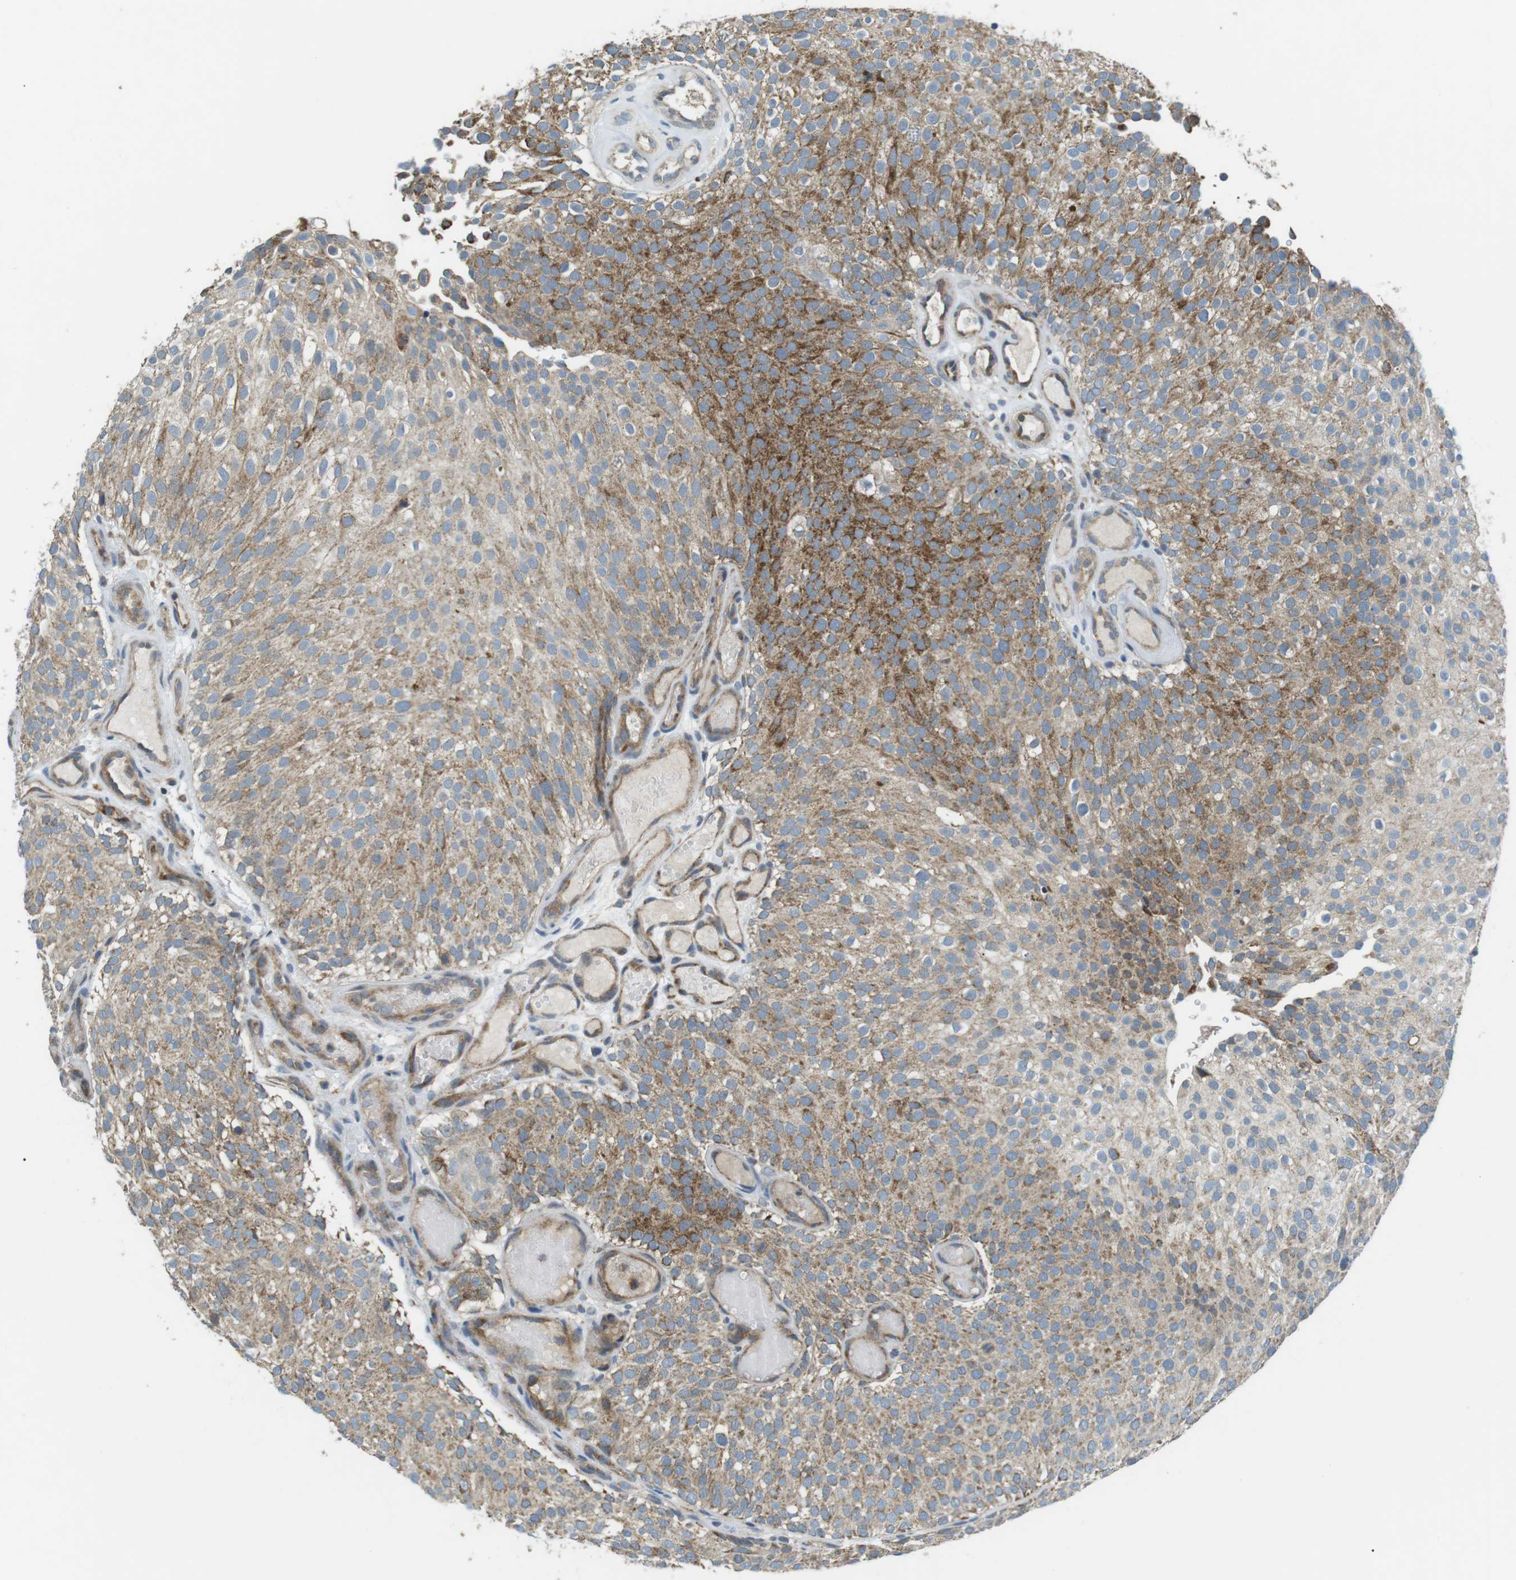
{"staining": {"intensity": "moderate", "quantity": ">75%", "location": "cytoplasmic/membranous"}, "tissue": "urothelial cancer", "cell_type": "Tumor cells", "image_type": "cancer", "snomed": [{"axis": "morphology", "description": "Urothelial carcinoma, Low grade"}, {"axis": "topography", "description": "Urinary bladder"}], "caption": "Immunohistochemical staining of human low-grade urothelial carcinoma displays medium levels of moderate cytoplasmic/membranous protein positivity in about >75% of tumor cells. (DAB = brown stain, brightfield microscopy at high magnification).", "gene": "BACE1", "patient": {"sex": "male", "age": 78}}